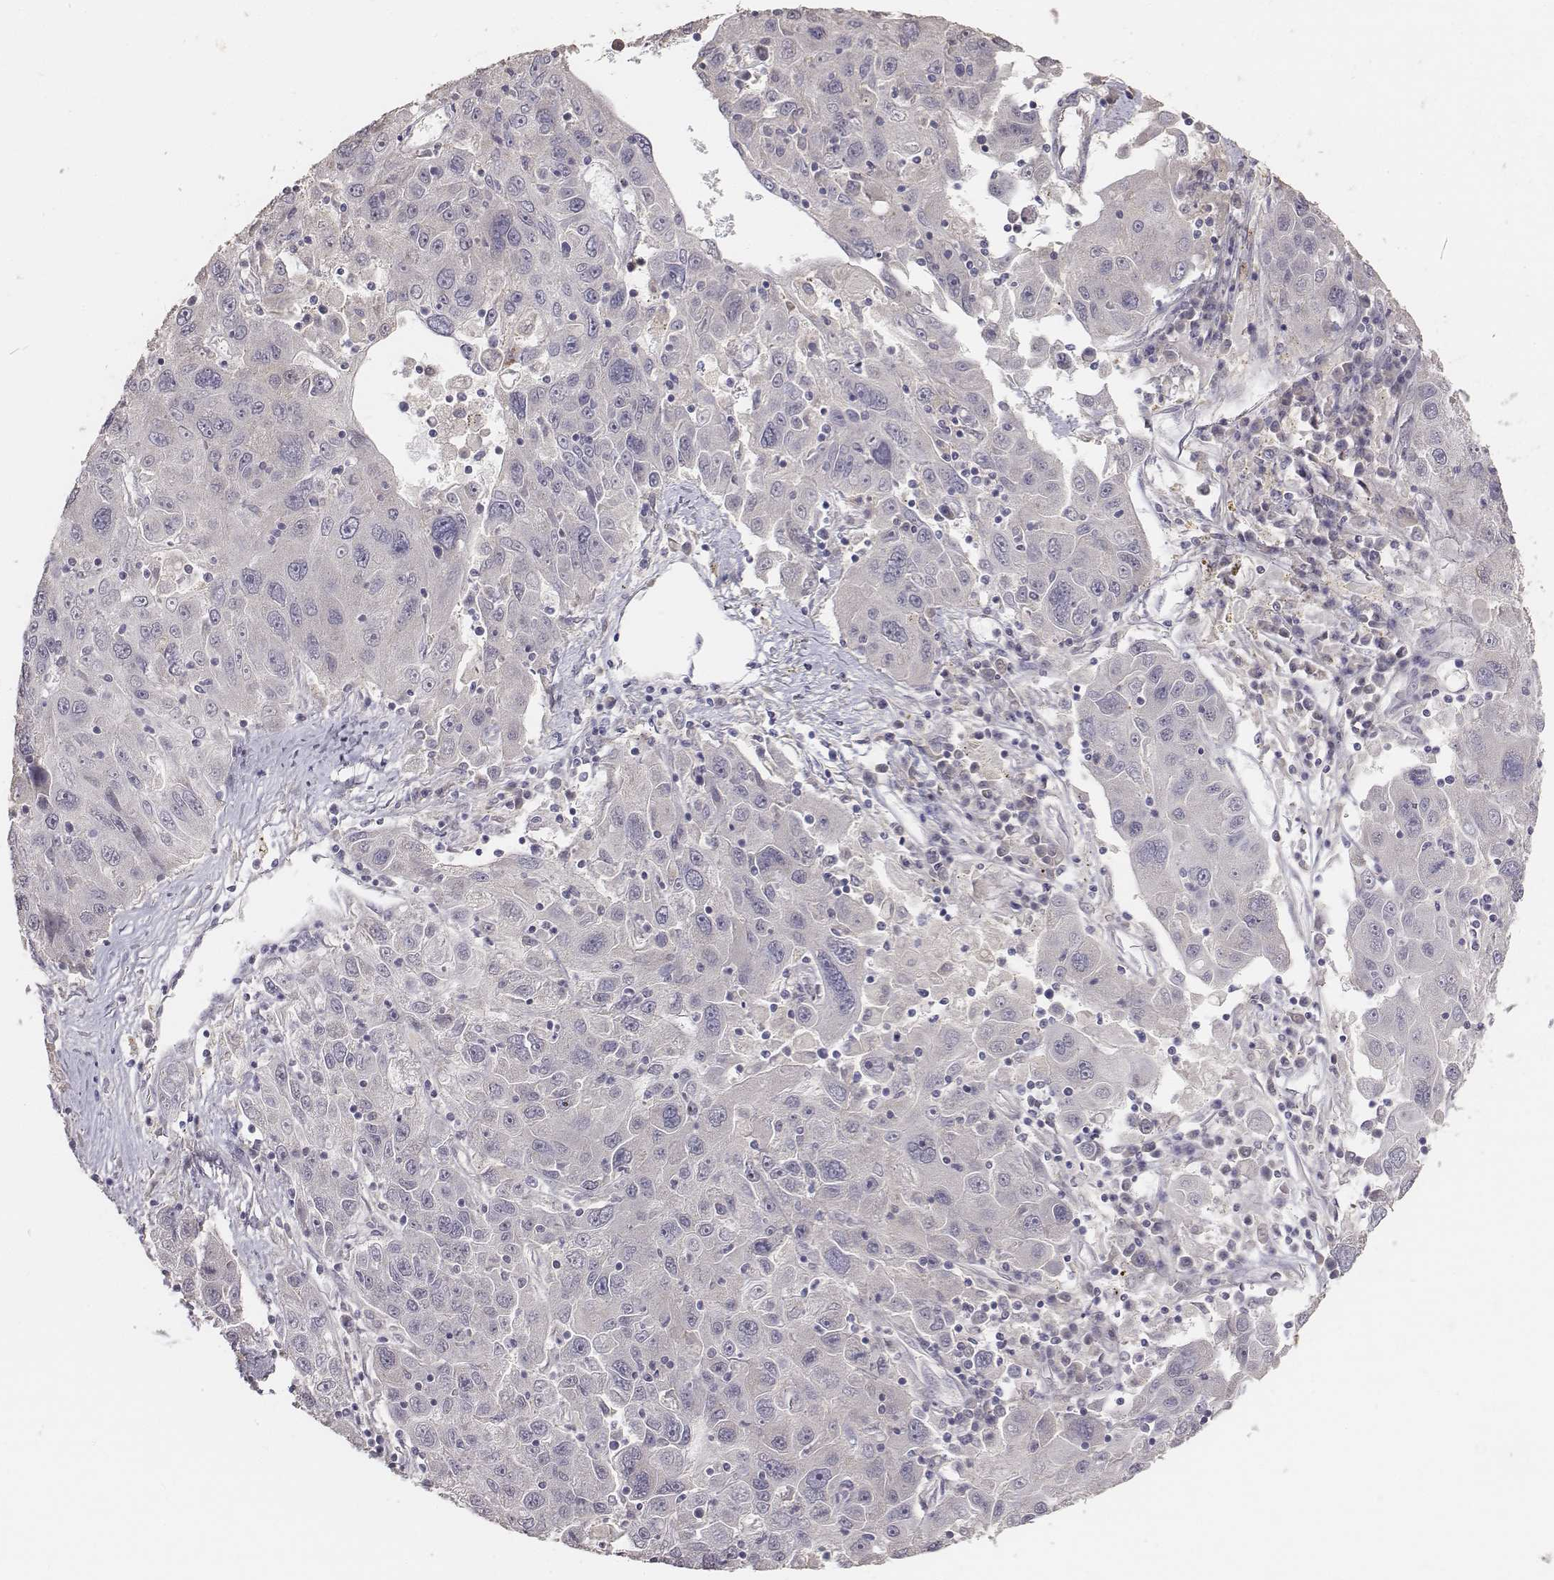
{"staining": {"intensity": "negative", "quantity": "none", "location": "none"}, "tissue": "stomach cancer", "cell_type": "Tumor cells", "image_type": "cancer", "snomed": [{"axis": "morphology", "description": "Adenocarcinoma, NOS"}, {"axis": "topography", "description": "Stomach"}], "caption": "Stomach adenocarcinoma stained for a protein using immunohistochemistry (IHC) exhibits no staining tumor cells.", "gene": "AP1B1", "patient": {"sex": "male", "age": 56}}